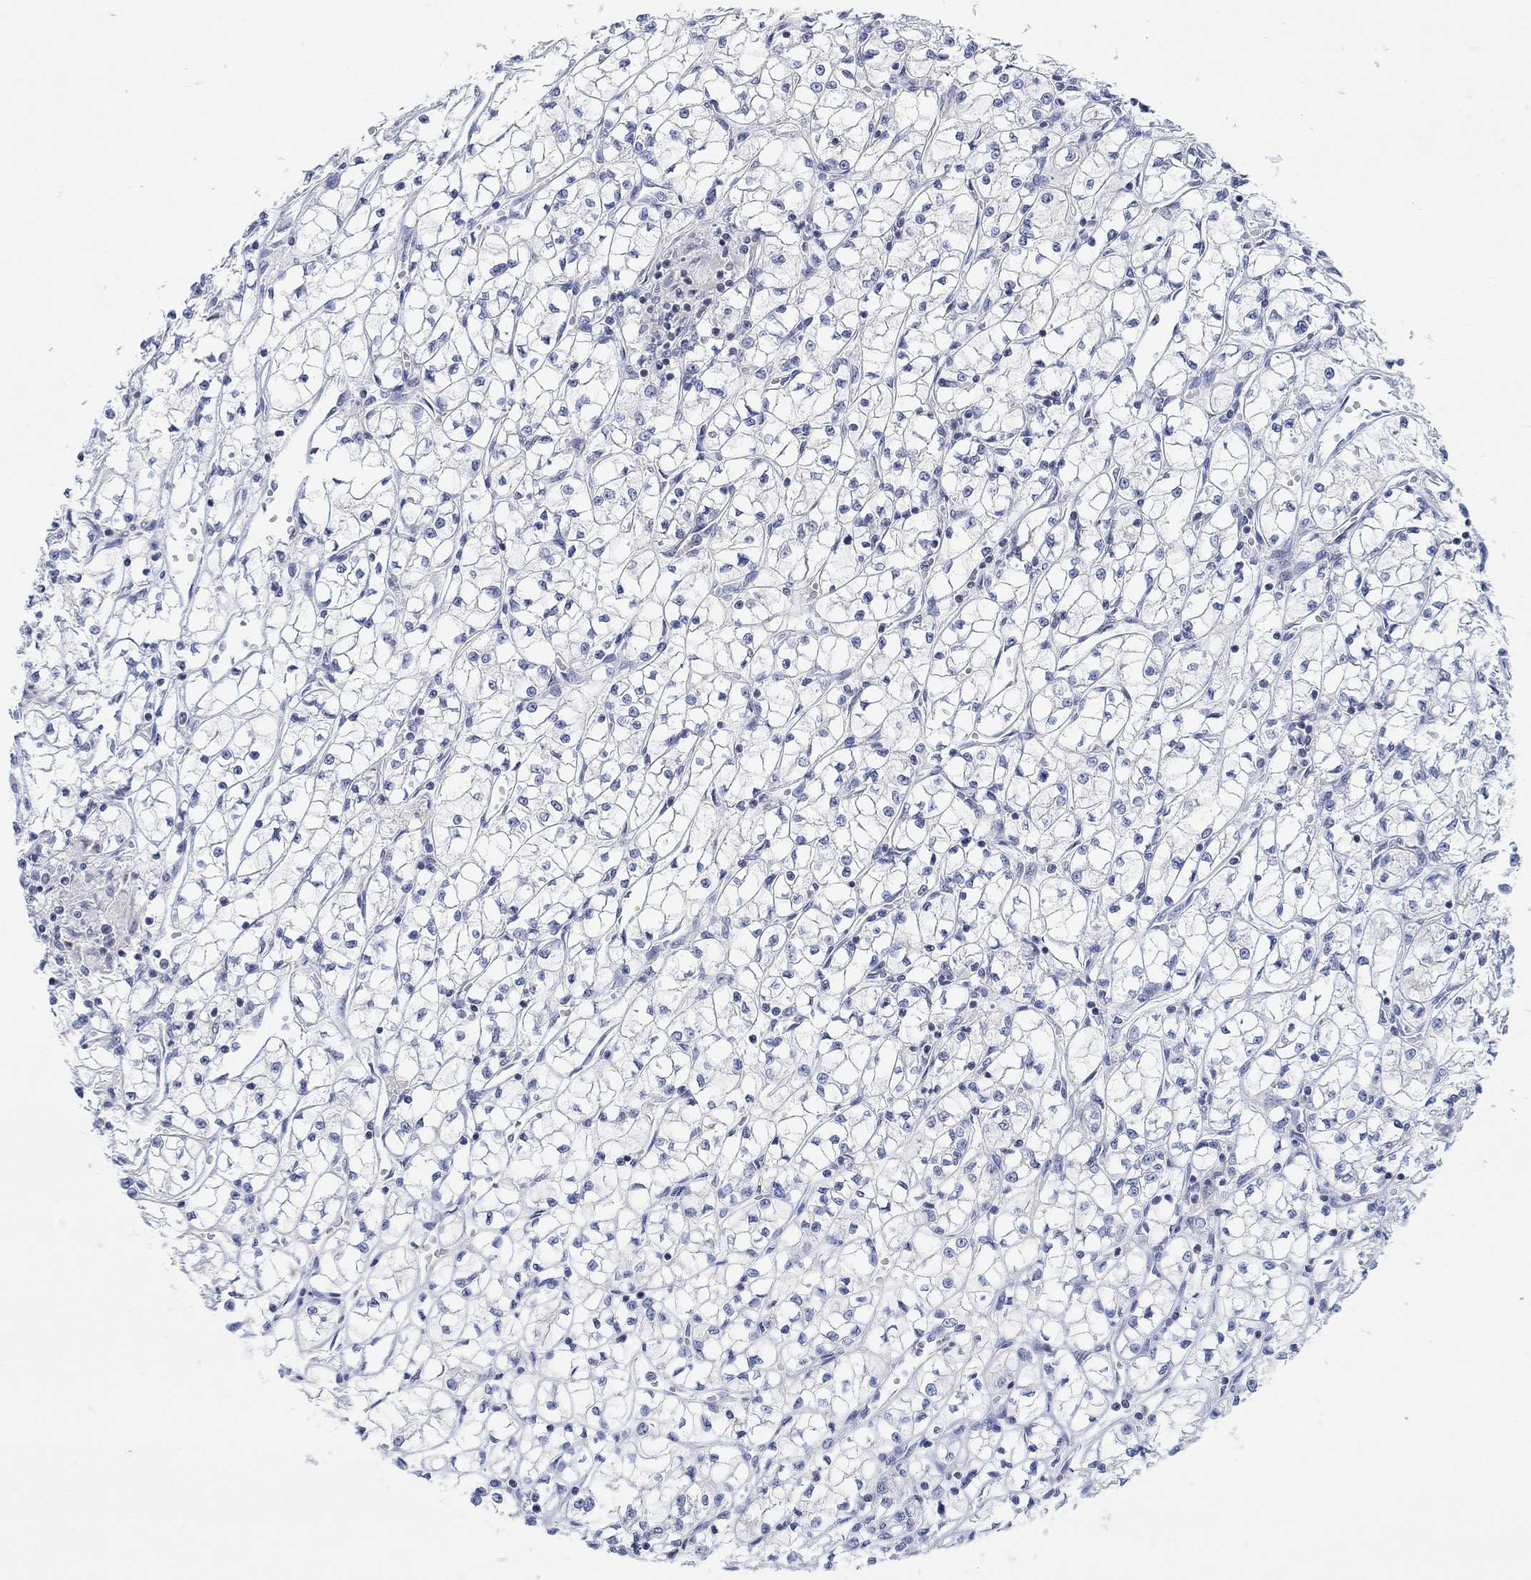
{"staining": {"intensity": "negative", "quantity": "none", "location": "none"}, "tissue": "renal cancer", "cell_type": "Tumor cells", "image_type": "cancer", "snomed": [{"axis": "morphology", "description": "Adenocarcinoma, NOS"}, {"axis": "topography", "description": "Kidney"}], "caption": "Micrograph shows no significant protein expression in tumor cells of renal cancer (adenocarcinoma). The staining was performed using DAB (3,3'-diaminobenzidine) to visualize the protein expression in brown, while the nuclei were stained in blue with hematoxylin (Magnification: 20x).", "gene": "ATP6V1E2", "patient": {"sex": "female", "age": 64}}